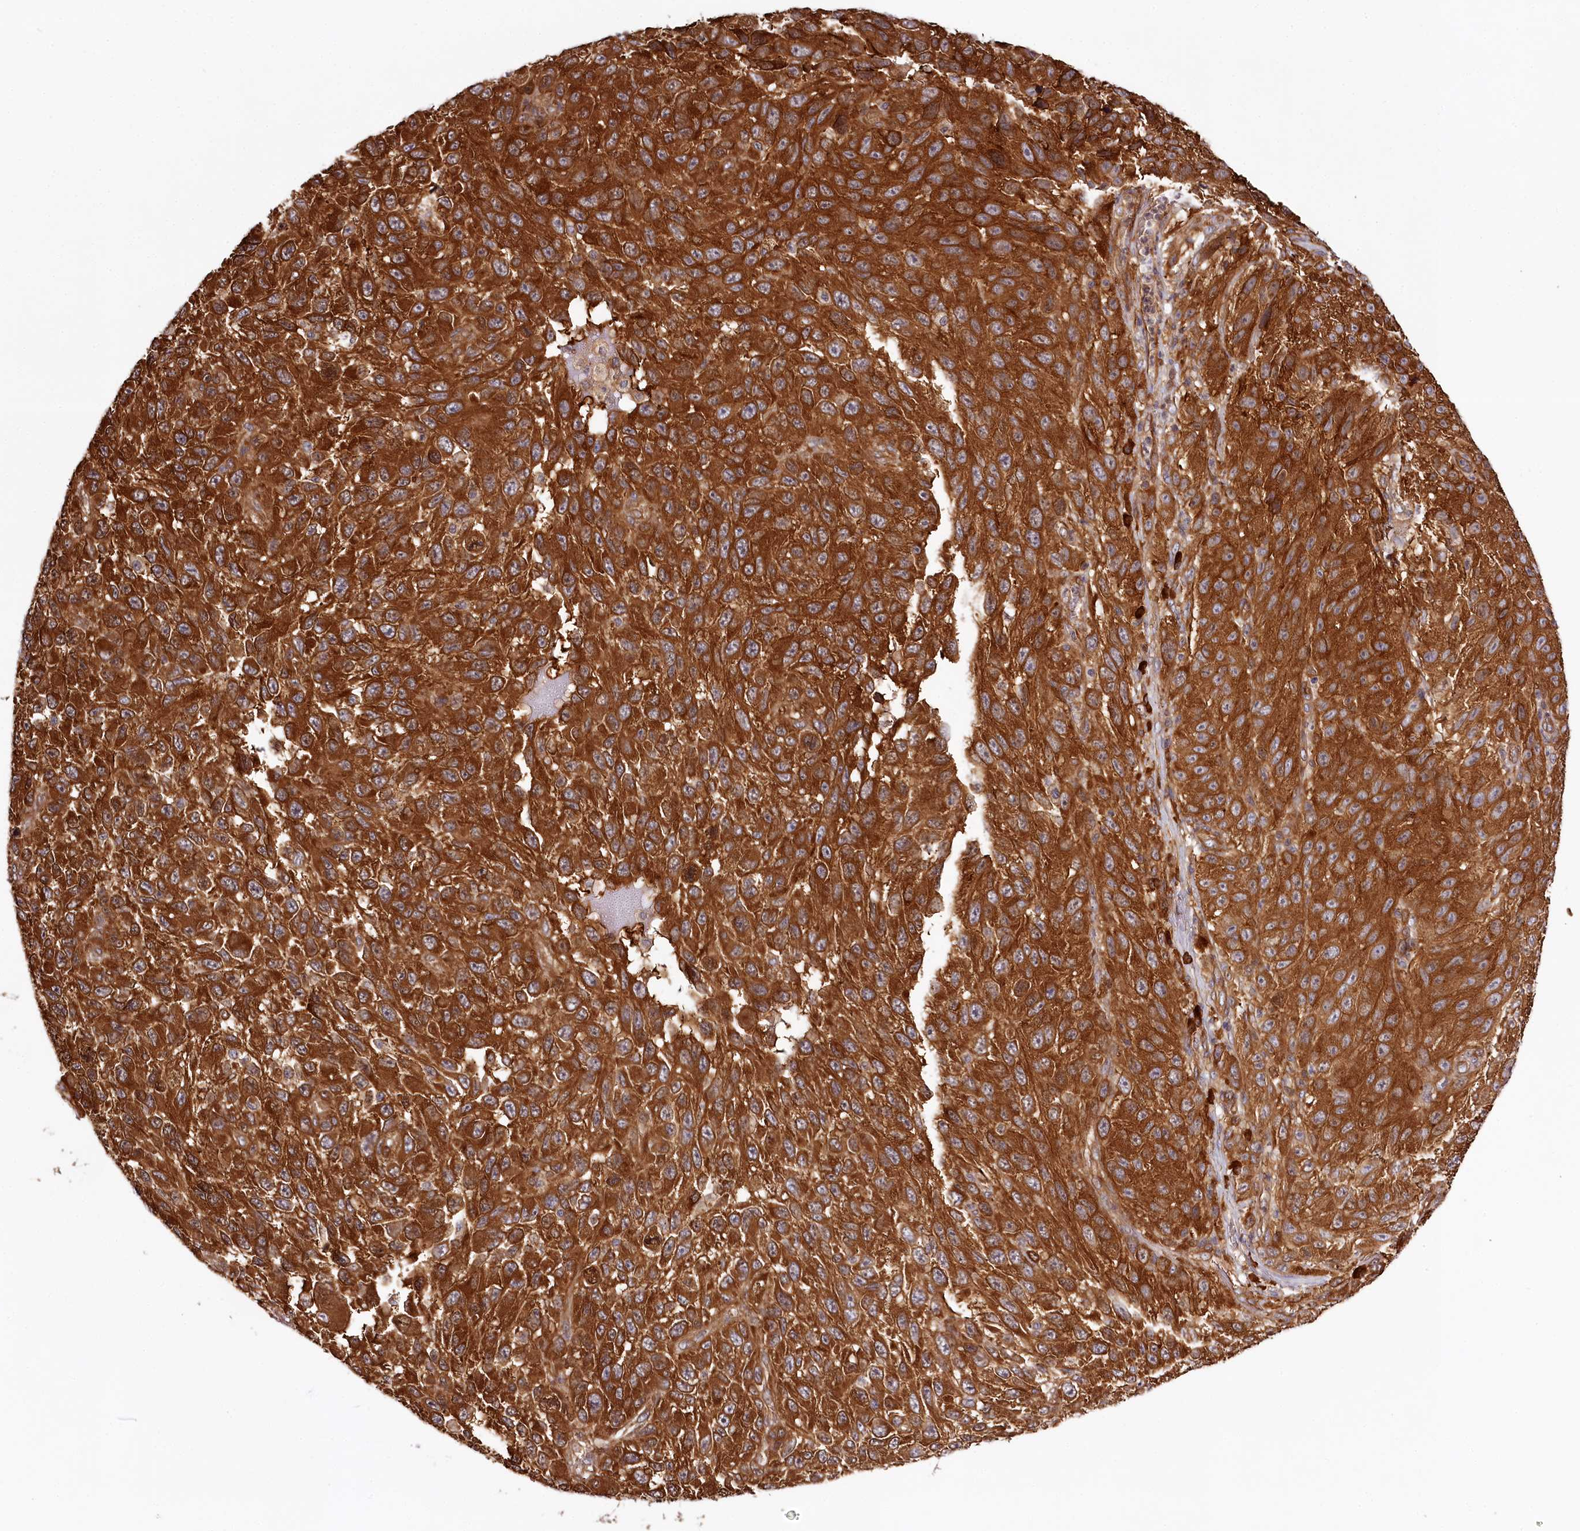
{"staining": {"intensity": "strong", "quantity": ">75%", "location": "cytoplasmic/membranous"}, "tissue": "melanoma", "cell_type": "Tumor cells", "image_type": "cancer", "snomed": [{"axis": "morphology", "description": "Malignant melanoma, NOS"}, {"axis": "topography", "description": "Skin"}], "caption": "Immunohistochemical staining of malignant melanoma exhibits high levels of strong cytoplasmic/membranous protein positivity in approximately >75% of tumor cells. Immunohistochemistry stains the protein in brown and the nuclei are stained blue.", "gene": "TARS1", "patient": {"sex": "female", "age": 96}}